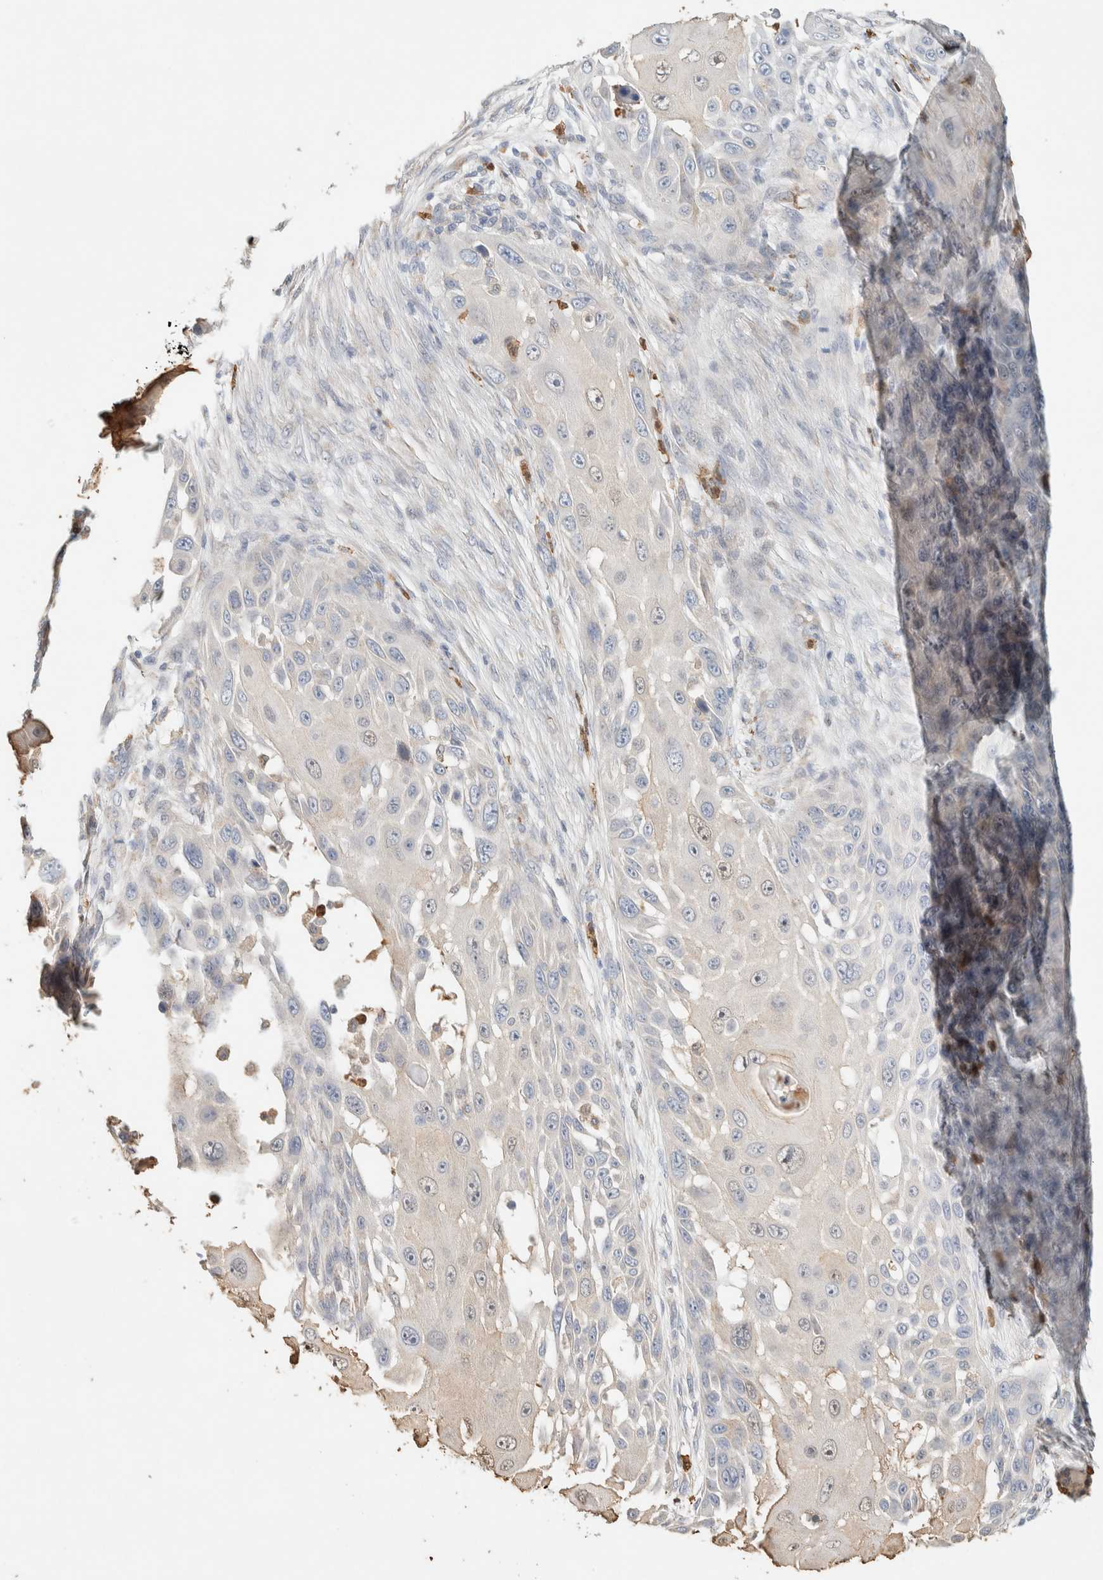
{"staining": {"intensity": "negative", "quantity": "none", "location": "none"}, "tissue": "skin cancer", "cell_type": "Tumor cells", "image_type": "cancer", "snomed": [{"axis": "morphology", "description": "Squamous cell carcinoma, NOS"}, {"axis": "topography", "description": "Skin"}], "caption": "Image shows no significant protein positivity in tumor cells of squamous cell carcinoma (skin).", "gene": "TTC3", "patient": {"sex": "female", "age": 44}}